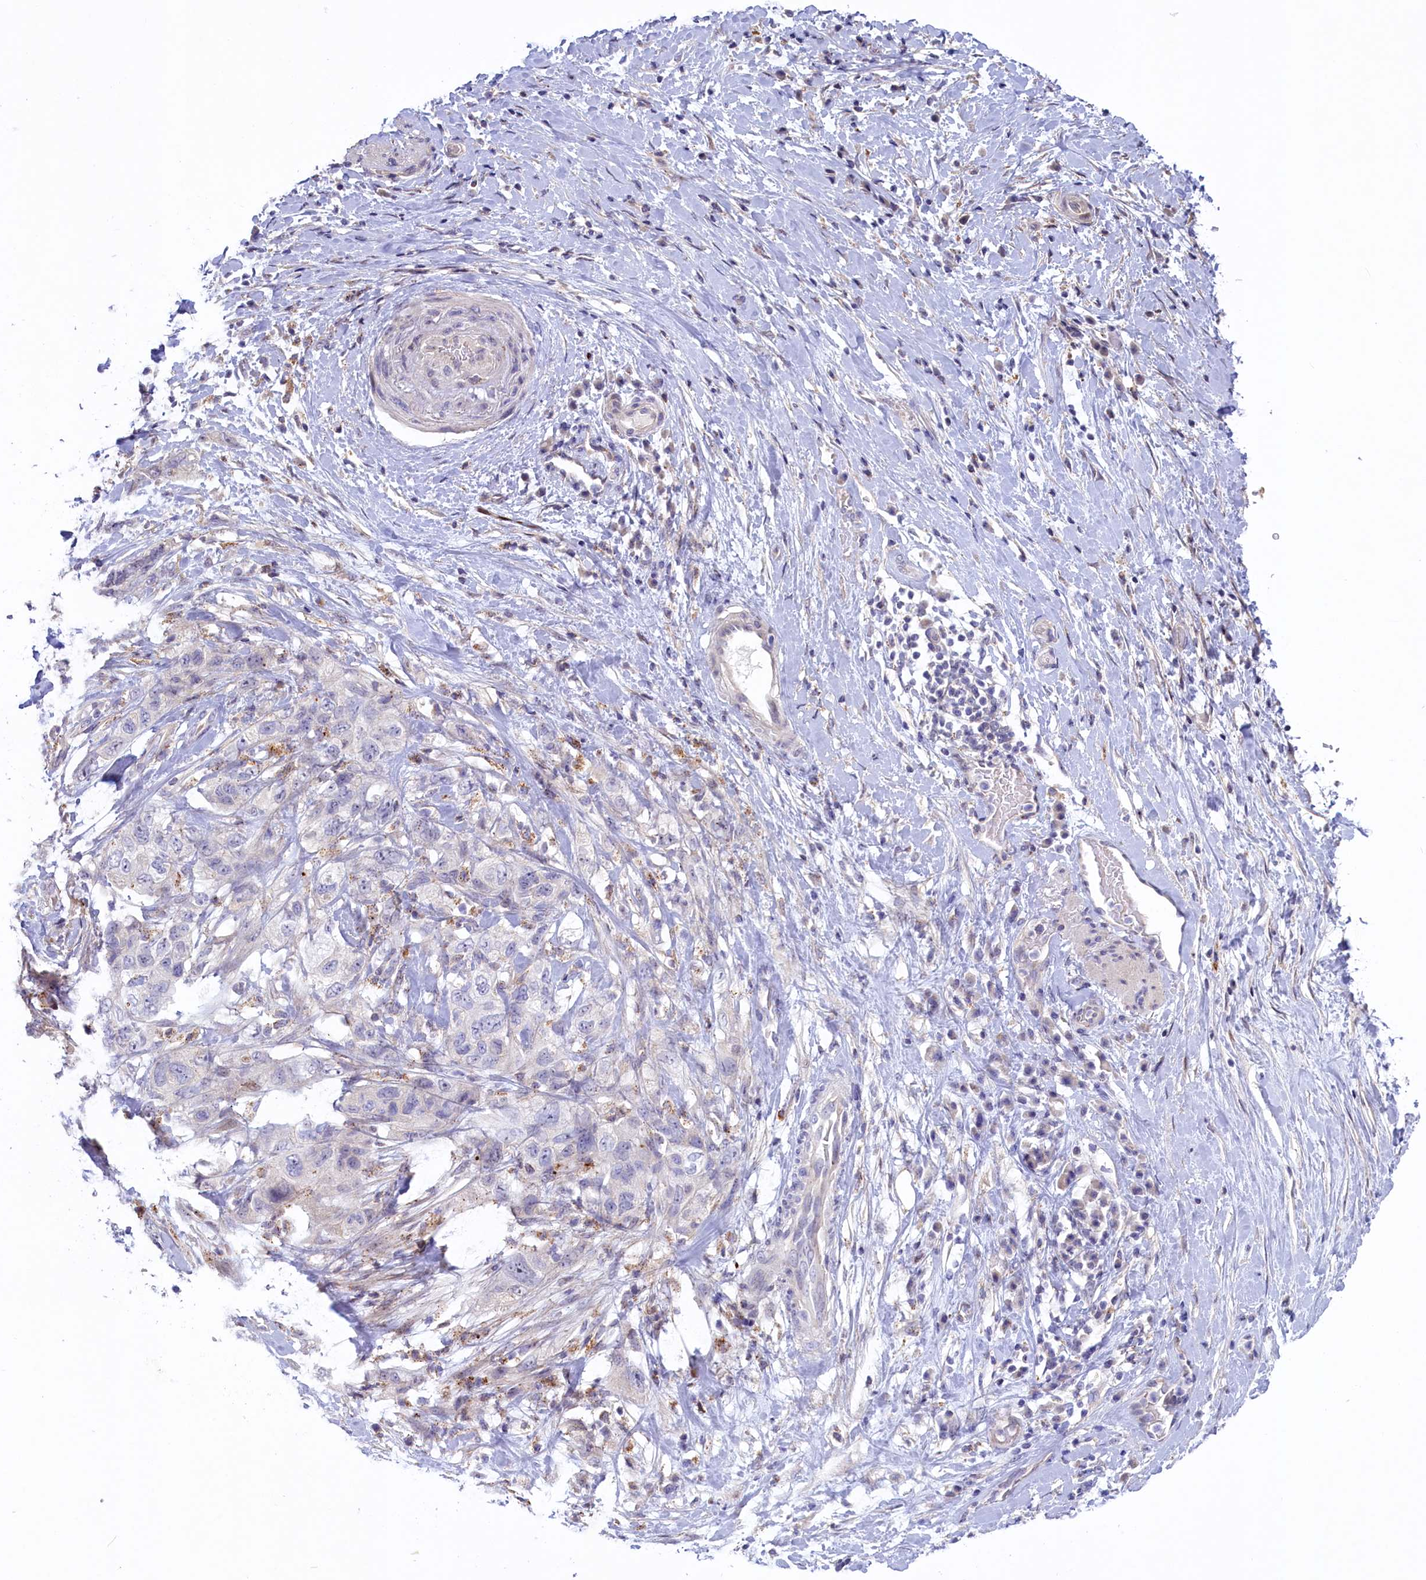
{"staining": {"intensity": "negative", "quantity": "none", "location": "none"}, "tissue": "pancreatic cancer", "cell_type": "Tumor cells", "image_type": "cancer", "snomed": [{"axis": "morphology", "description": "Adenocarcinoma, NOS"}, {"axis": "topography", "description": "Pancreas"}], "caption": "Immunohistochemistry (IHC) histopathology image of human pancreatic cancer stained for a protein (brown), which displays no positivity in tumor cells.", "gene": "HYKK", "patient": {"sex": "female", "age": 73}}